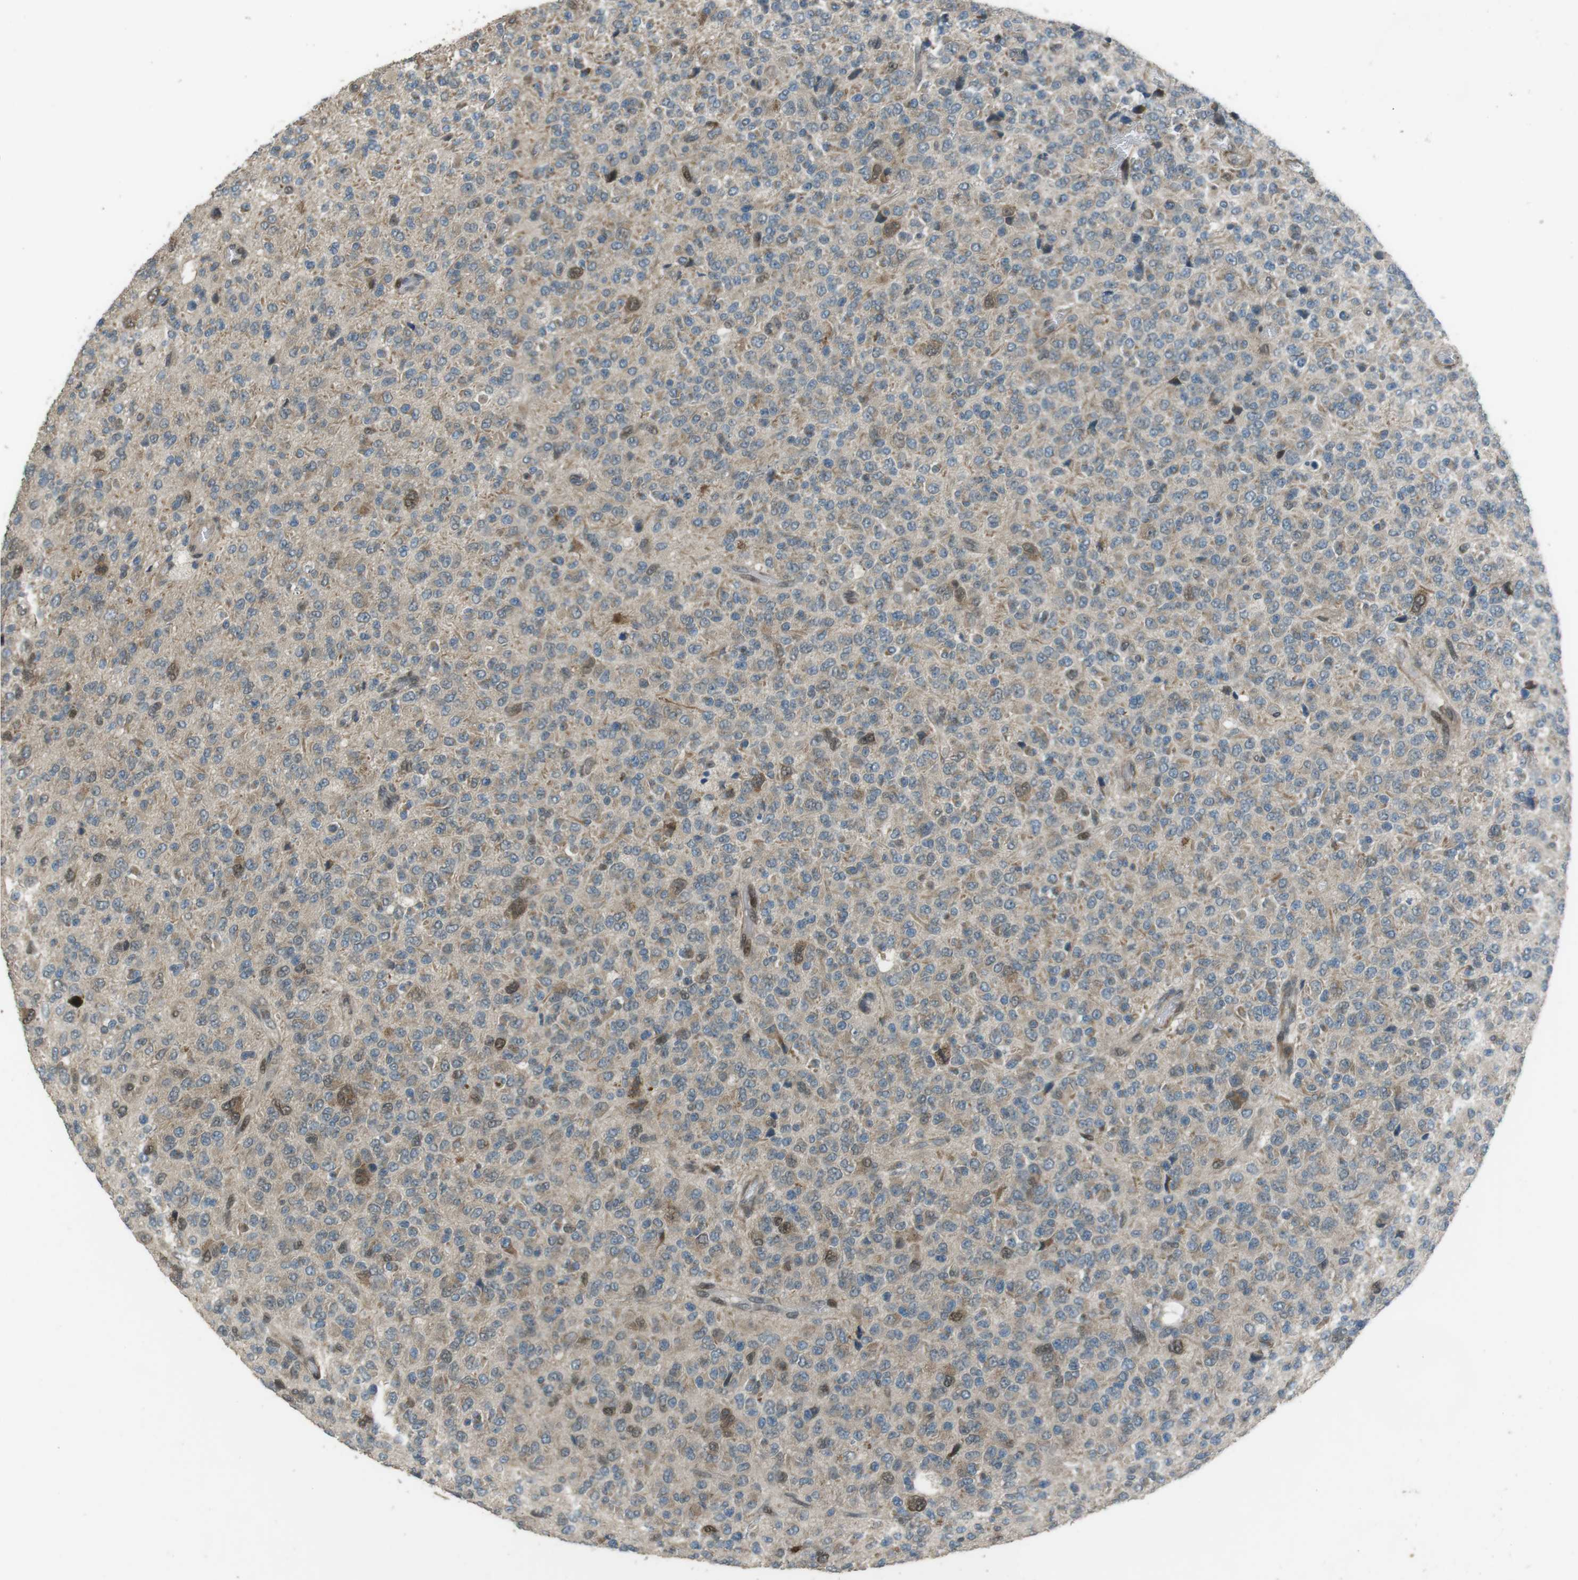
{"staining": {"intensity": "moderate", "quantity": "<25%", "location": "cytoplasmic/membranous"}, "tissue": "glioma", "cell_type": "Tumor cells", "image_type": "cancer", "snomed": [{"axis": "morphology", "description": "Glioma, malignant, High grade"}, {"axis": "topography", "description": "pancreas cauda"}], "caption": "The histopathology image reveals a brown stain indicating the presence of a protein in the cytoplasmic/membranous of tumor cells in glioma.", "gene": "ZNF330", "patient": {"sex": "male", "age": 60}}